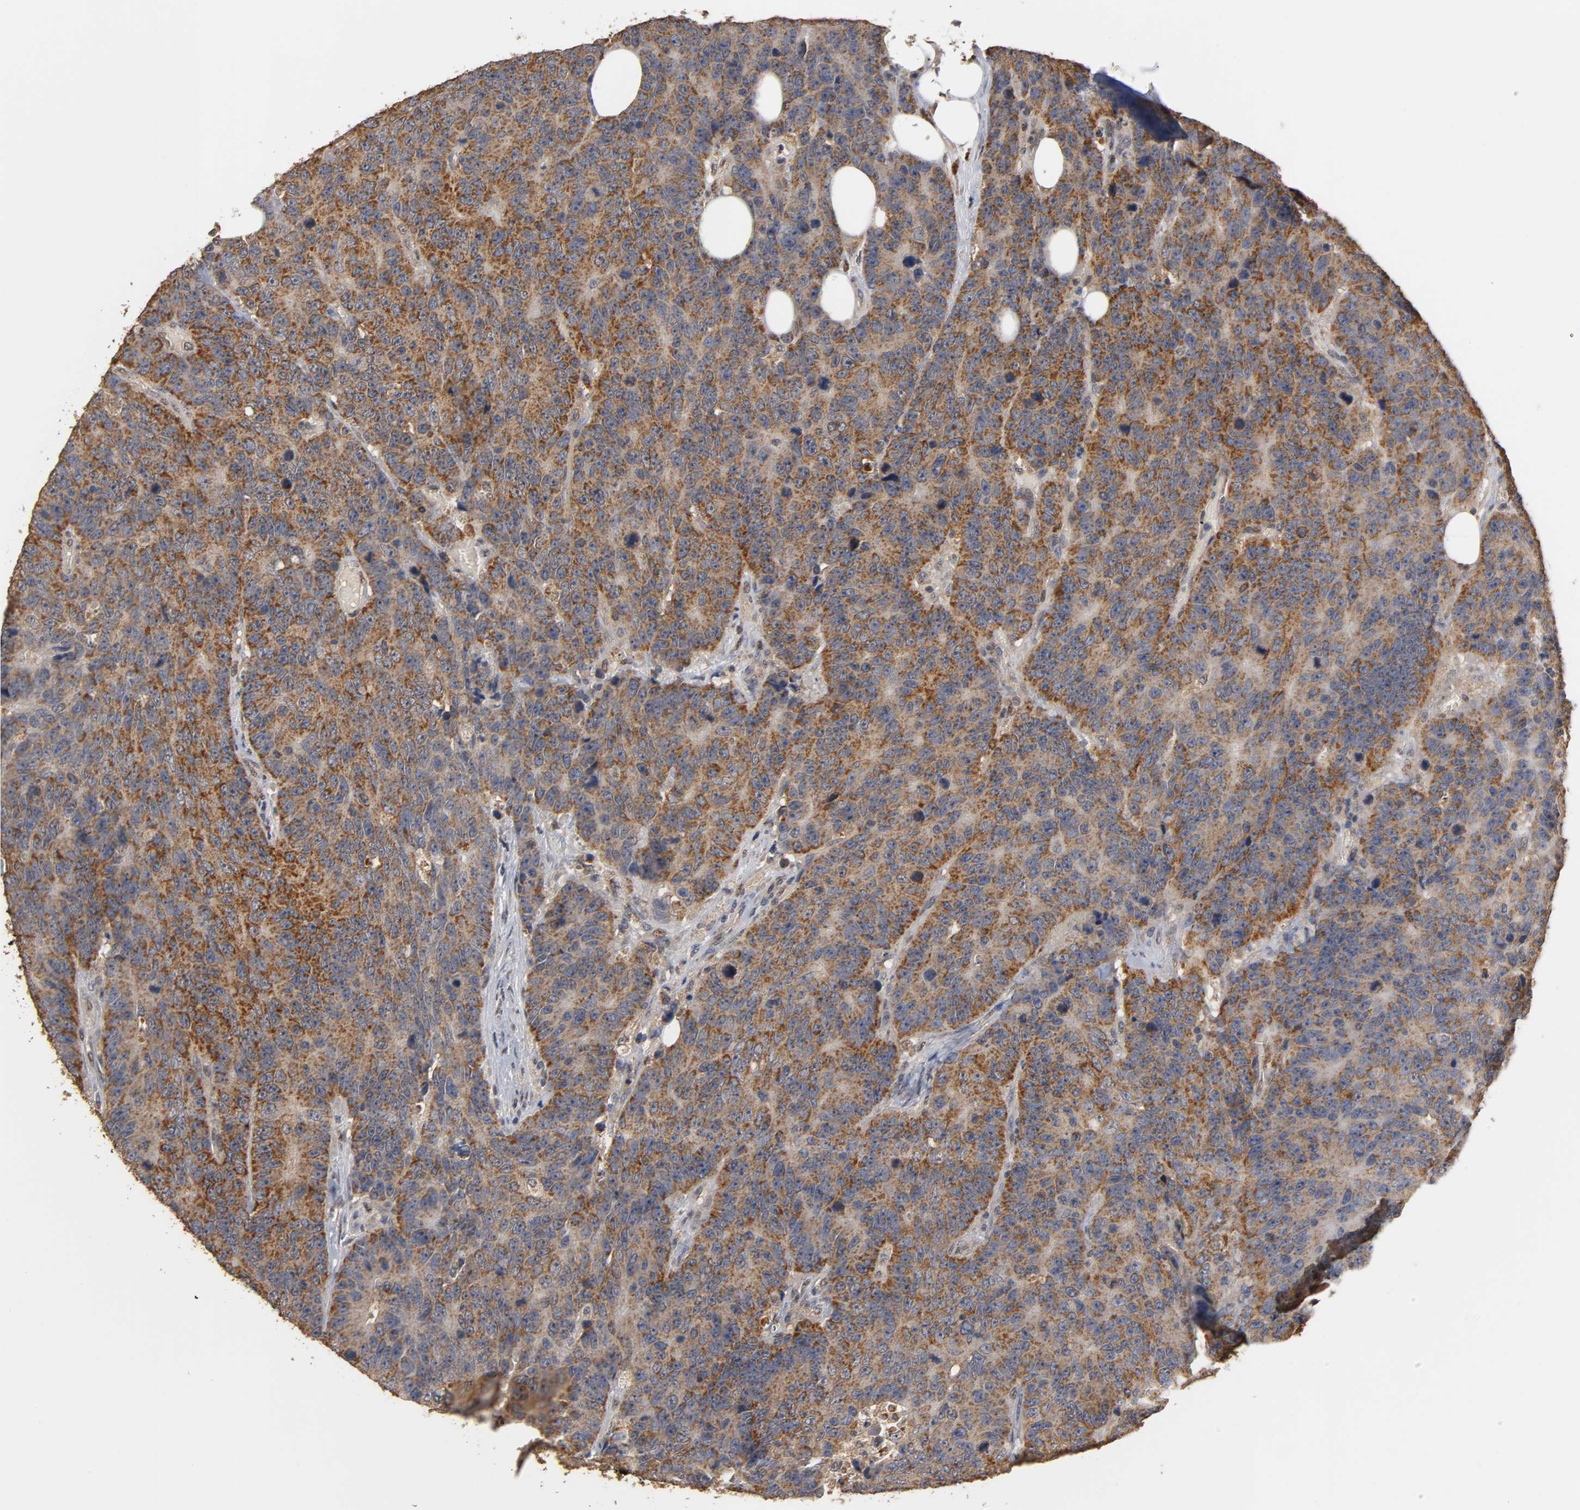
{"staining": {"intensity": "moderate", "quantity": ">75%", "location": "cytoplasmic/membranous"}, "tissue": "colorectal cancer", "cell_type": "Tumor cells", "image_type": "cancer", "snomed": [{"axis": "morphology", "description": "Adenocarcinoma, NOS"}, {"axis": "topography", "description": "Colon"}], "caption": "Protein staining displays moderate cytoplasmic/membranous expression in approximately >75% of tumor cells in colorectal adenocarcinoma.", "gene": "PKN1", "patient": {"sex": "female", "age": 86}}